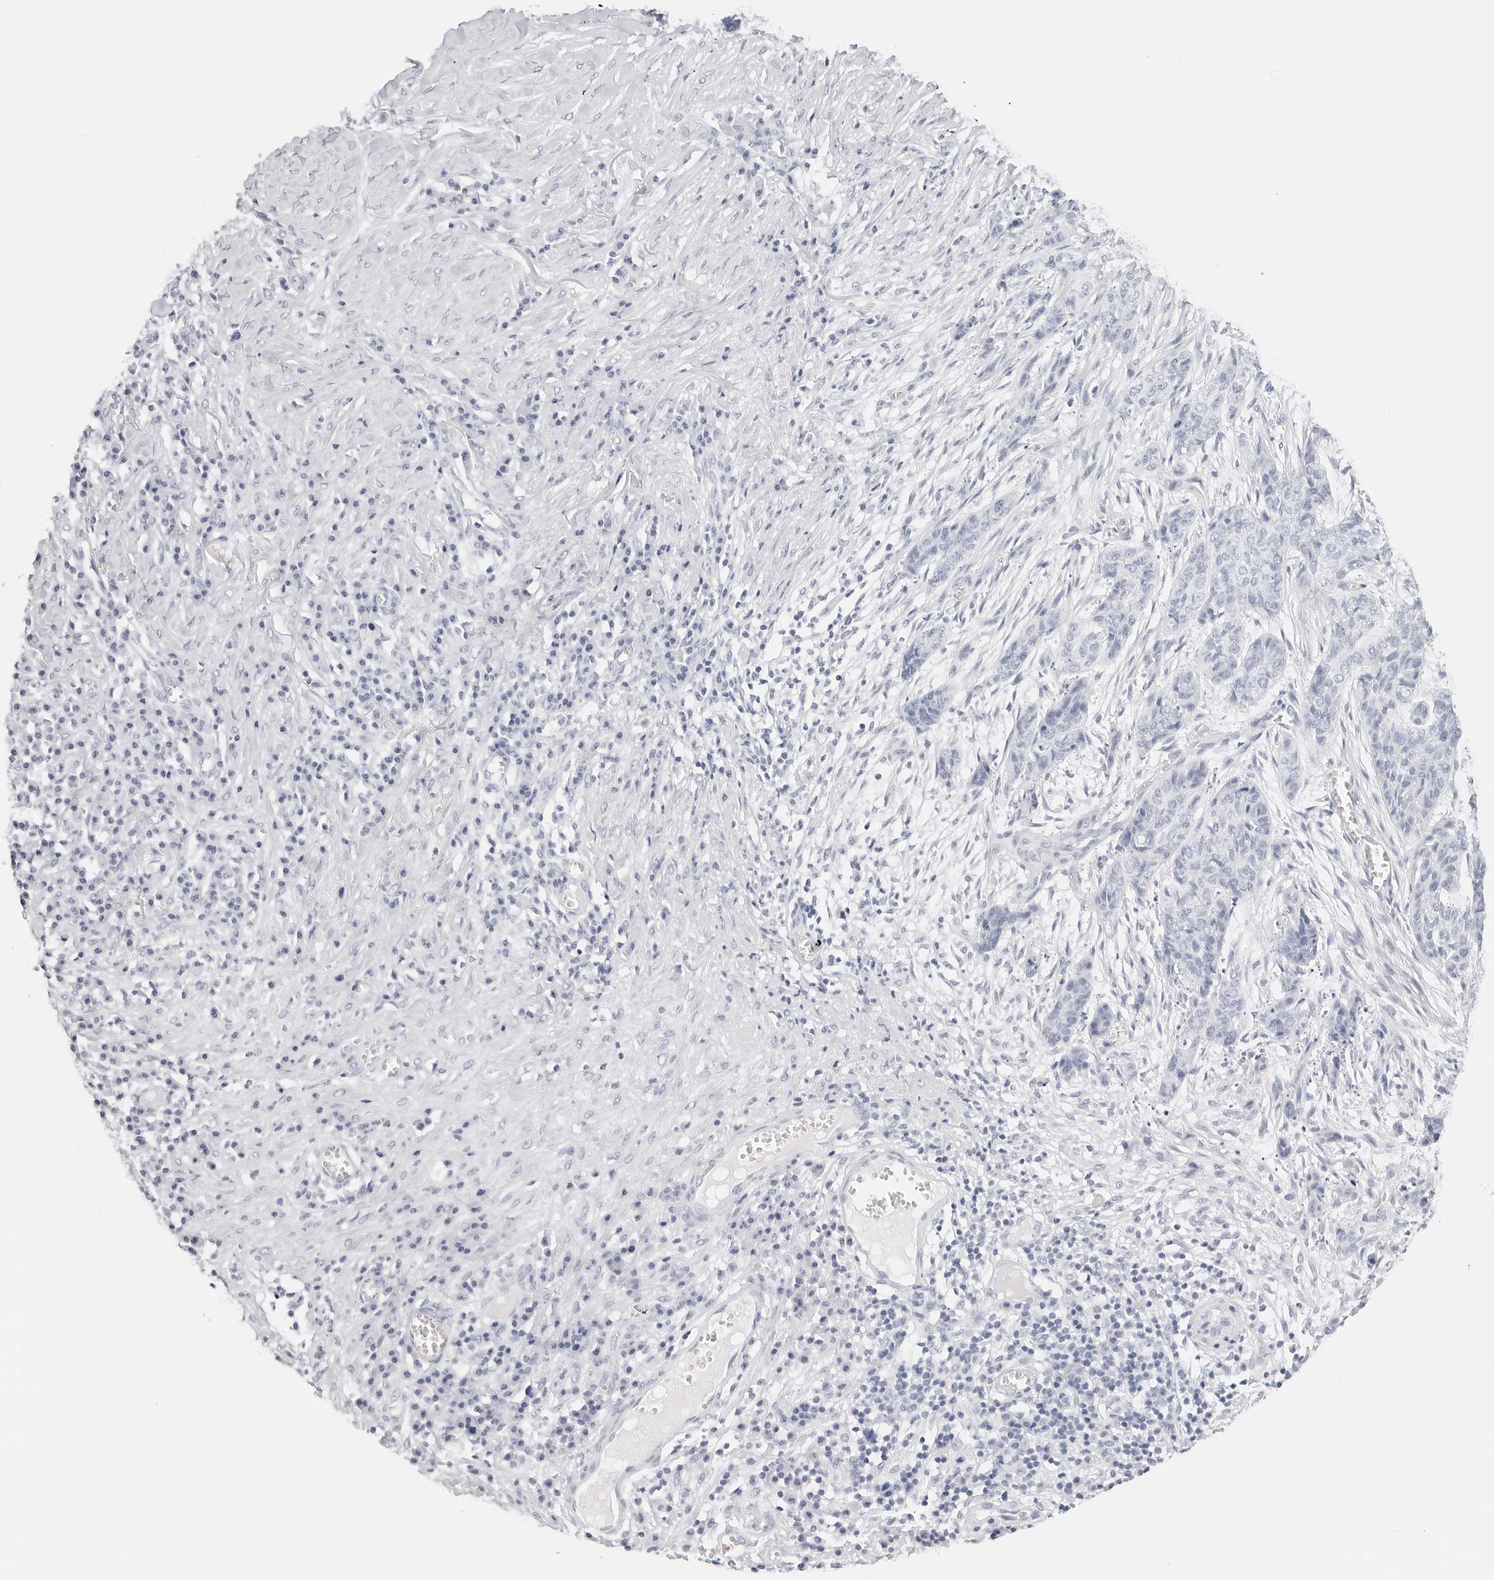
{"staining": {"intensity": "negative", "quantity": "none", "location": "none"}, "tissue": "skin cancer", "cell_type": "Tumor cells", "image_type": "cancer", "snomed": [{"axis": "morphology", "description": "Basal cell carcinoma"}, {"axis": "topography", "description": "Skin"}], "caption": "Immunohistochemistry histopathology image of basal cell carcinoma (skin) stained for a protein (brown), which reveals no positivity in tumor cells.", "gene": "TFF2", "patient": {"sex": "female", "age": 64}}